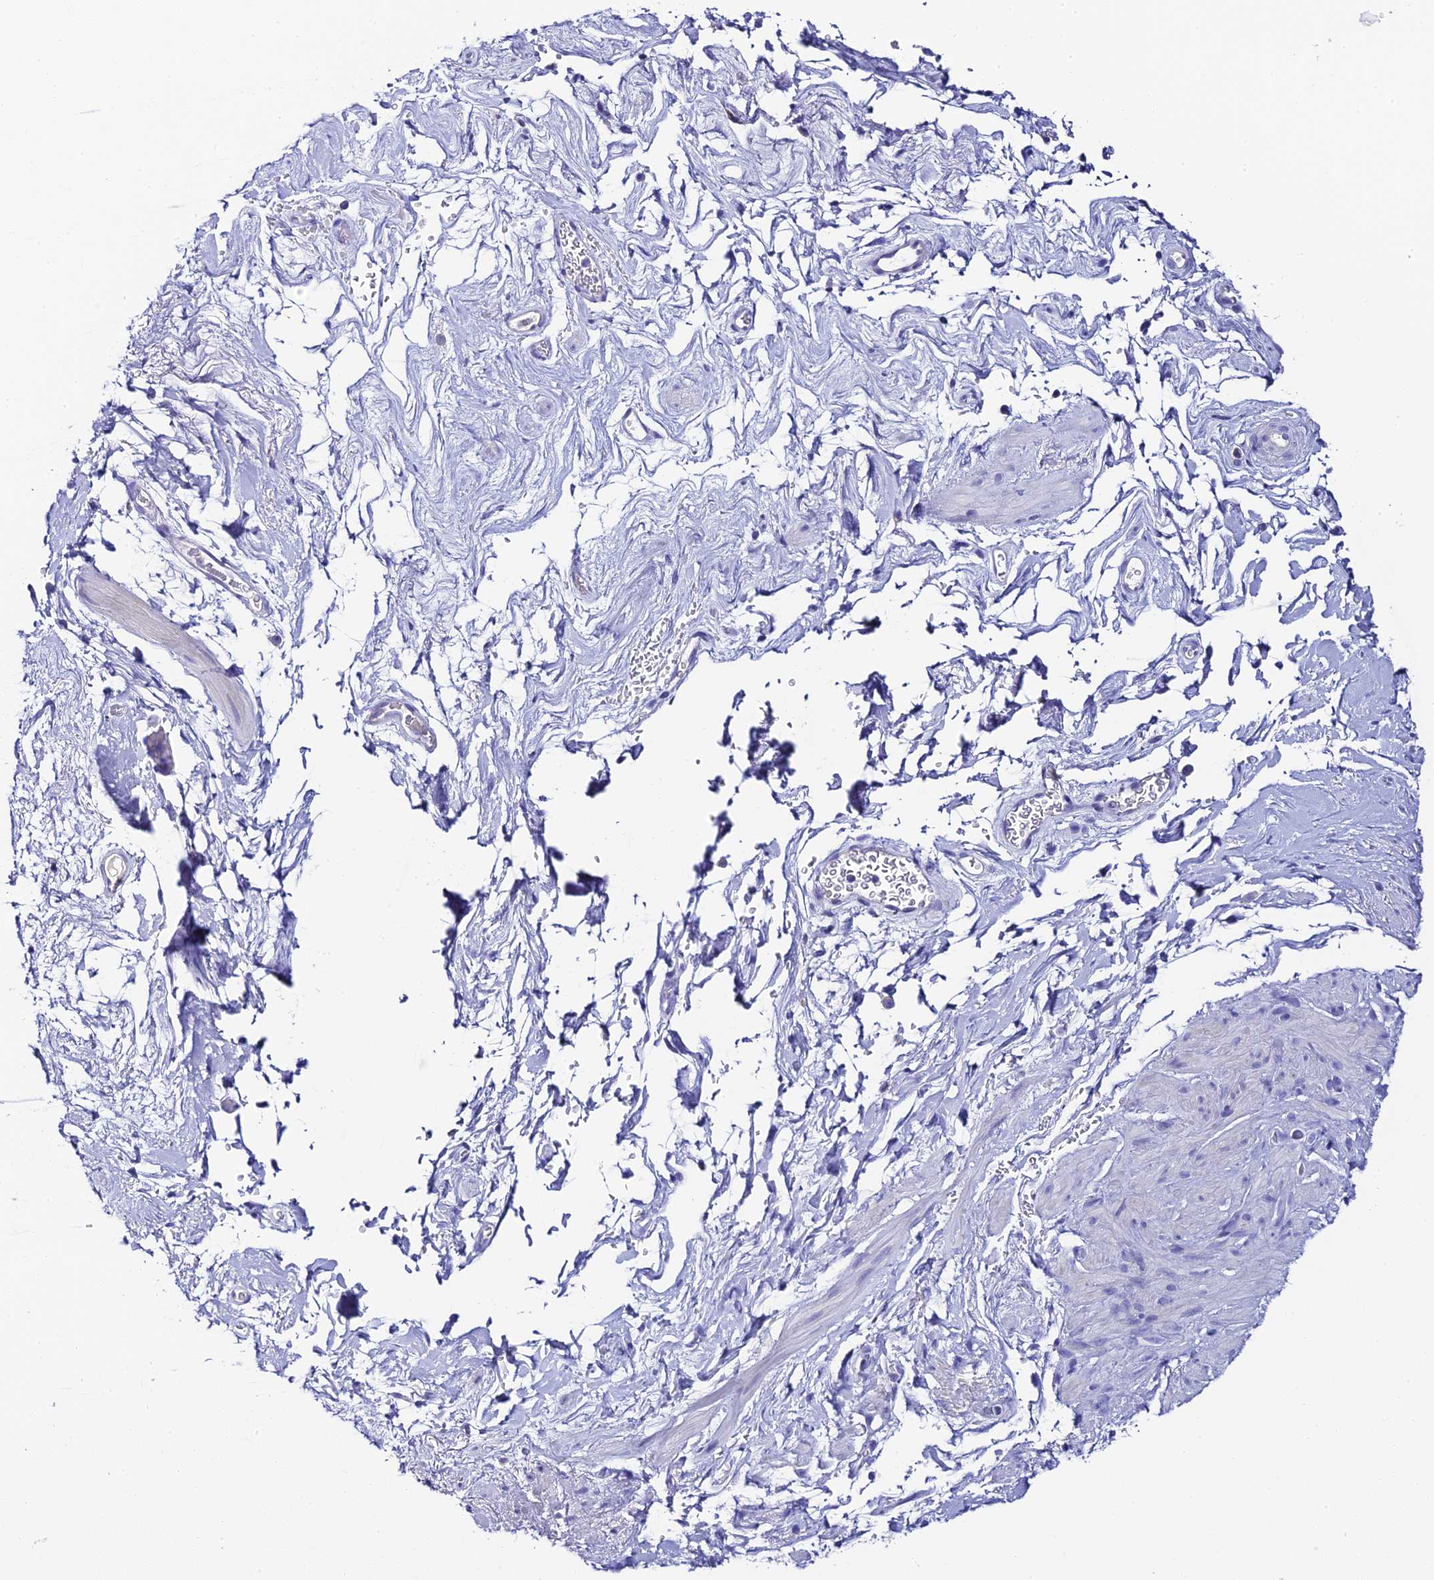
{"staining": {"intensity": "negative", "quantity": "none", "location": "none"}, "tissue": "smooth muscle", "cell_type": "Smooth muscle cells", "image_type": "normal", "snomed": [{"axis": "morphology", "description": "Normal tissue, NOS"}, {"axis": "topography", "description": "Smooth muscle"}, {"axis": "topography", "description": "Peripheral nerve tissue"}], "caption": "Immunohistochemistry of unremarkable smooth muscle reveals no expression in smooth muscle cells. The staining was performed using DAB (3,3'-diaminobenzidine) to visualize the protein expression in brown, while the nuclei were stained in blue with hematoxylin (Magnification: 20x).", "gene": "C12orf29", "patient": {"sex": "male", "age": 69}}